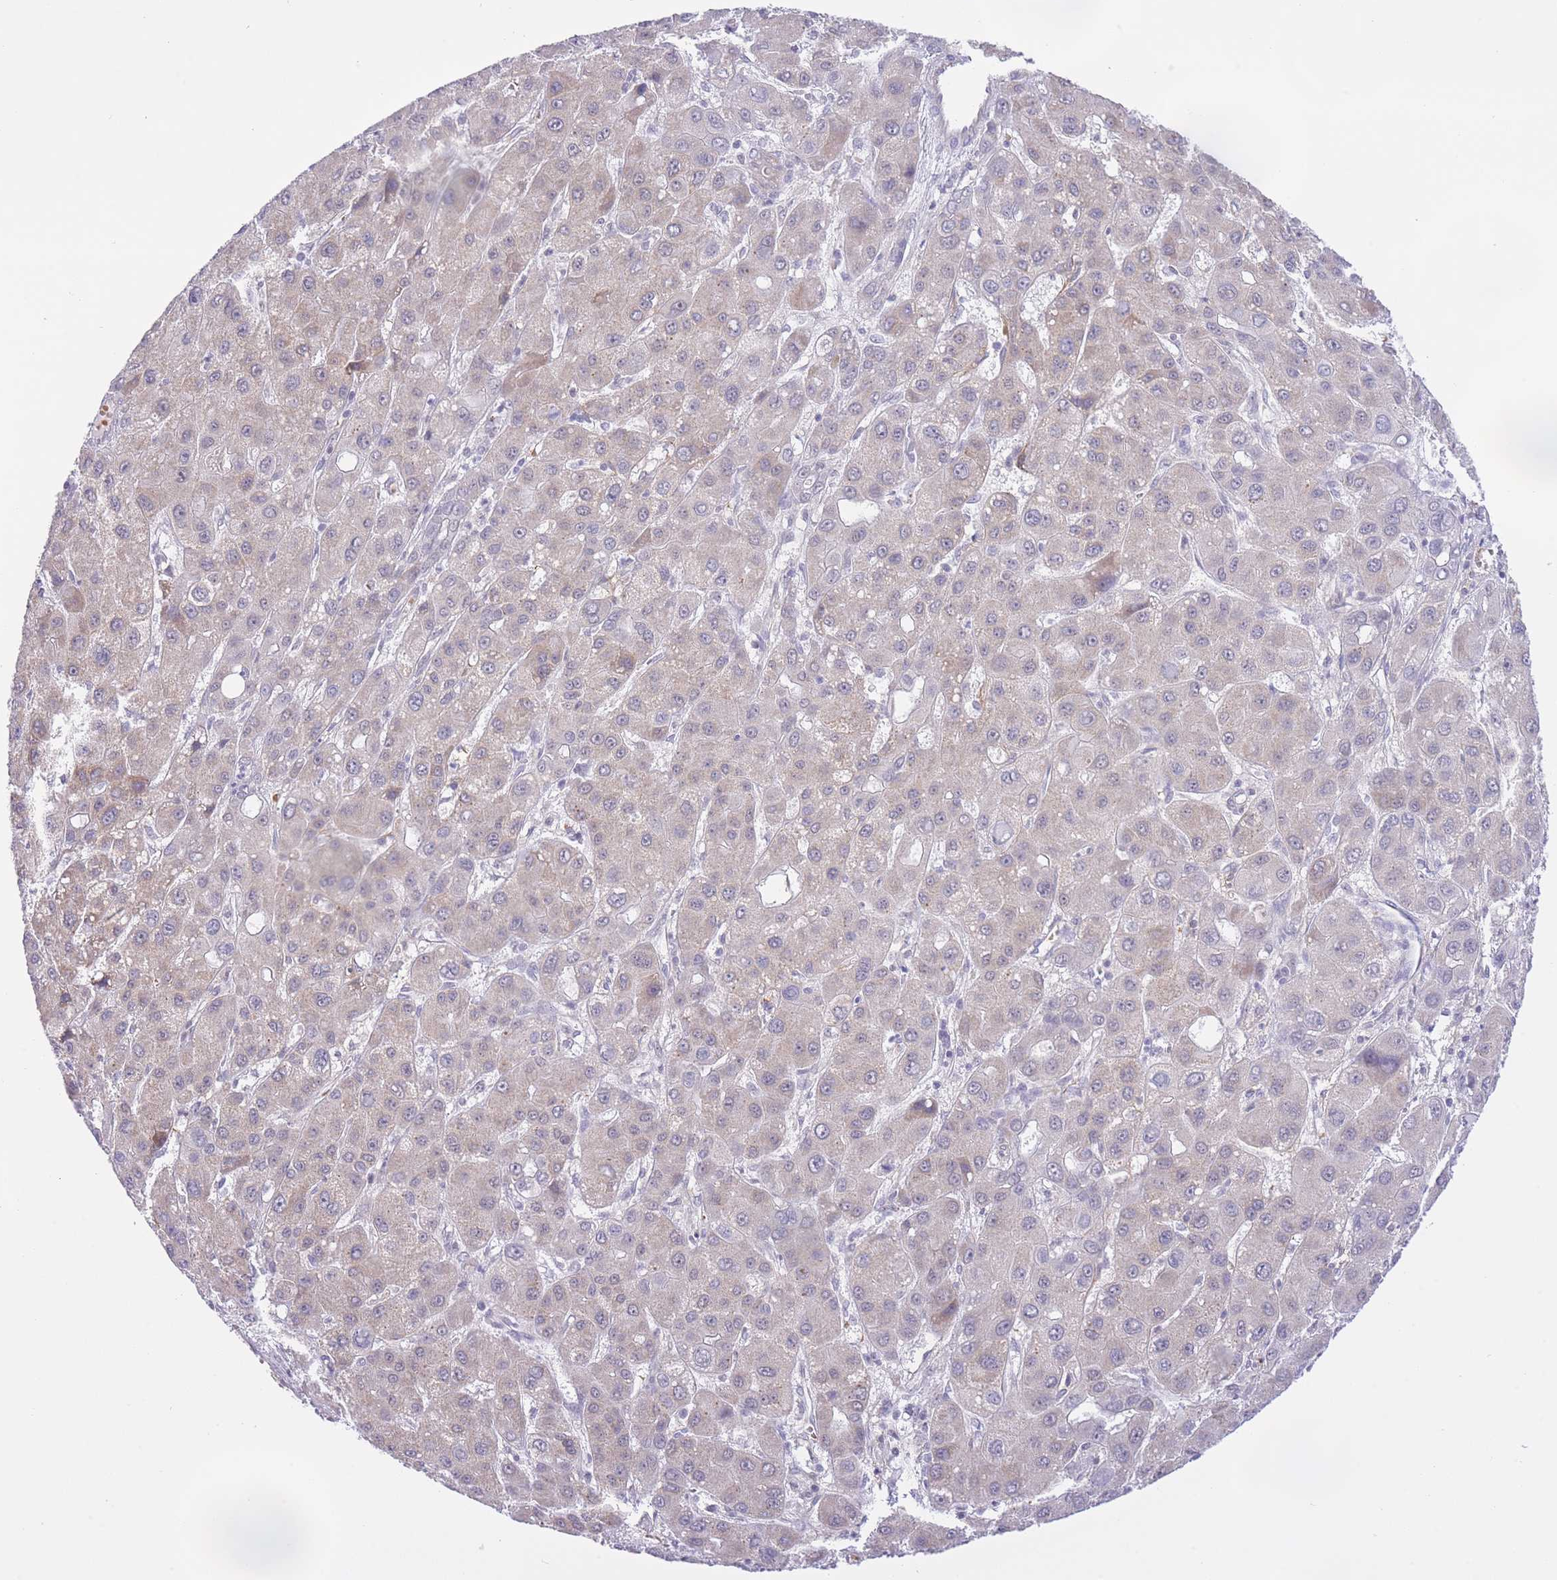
{"staining": {"intensity": "weak", "quantity": "<25%", "location": "cytoplasmic/membranous,nuclear"}, "tissue": "liver cancer", "cell_type": "Tumor cells", "image_type": "cancer", "snomed": [{"axis": "morphology", "description": "Carcinoma, Hepatocellular, NOS"}, {"axis": "topography", "description": "Liver"}], "caption": "Tumor cells are negative for protein expression in human liver cancer (hepatocellular carcinoma).", "gene": "MEIOSIN", "patient": {"sex": "male", "age": 55}}